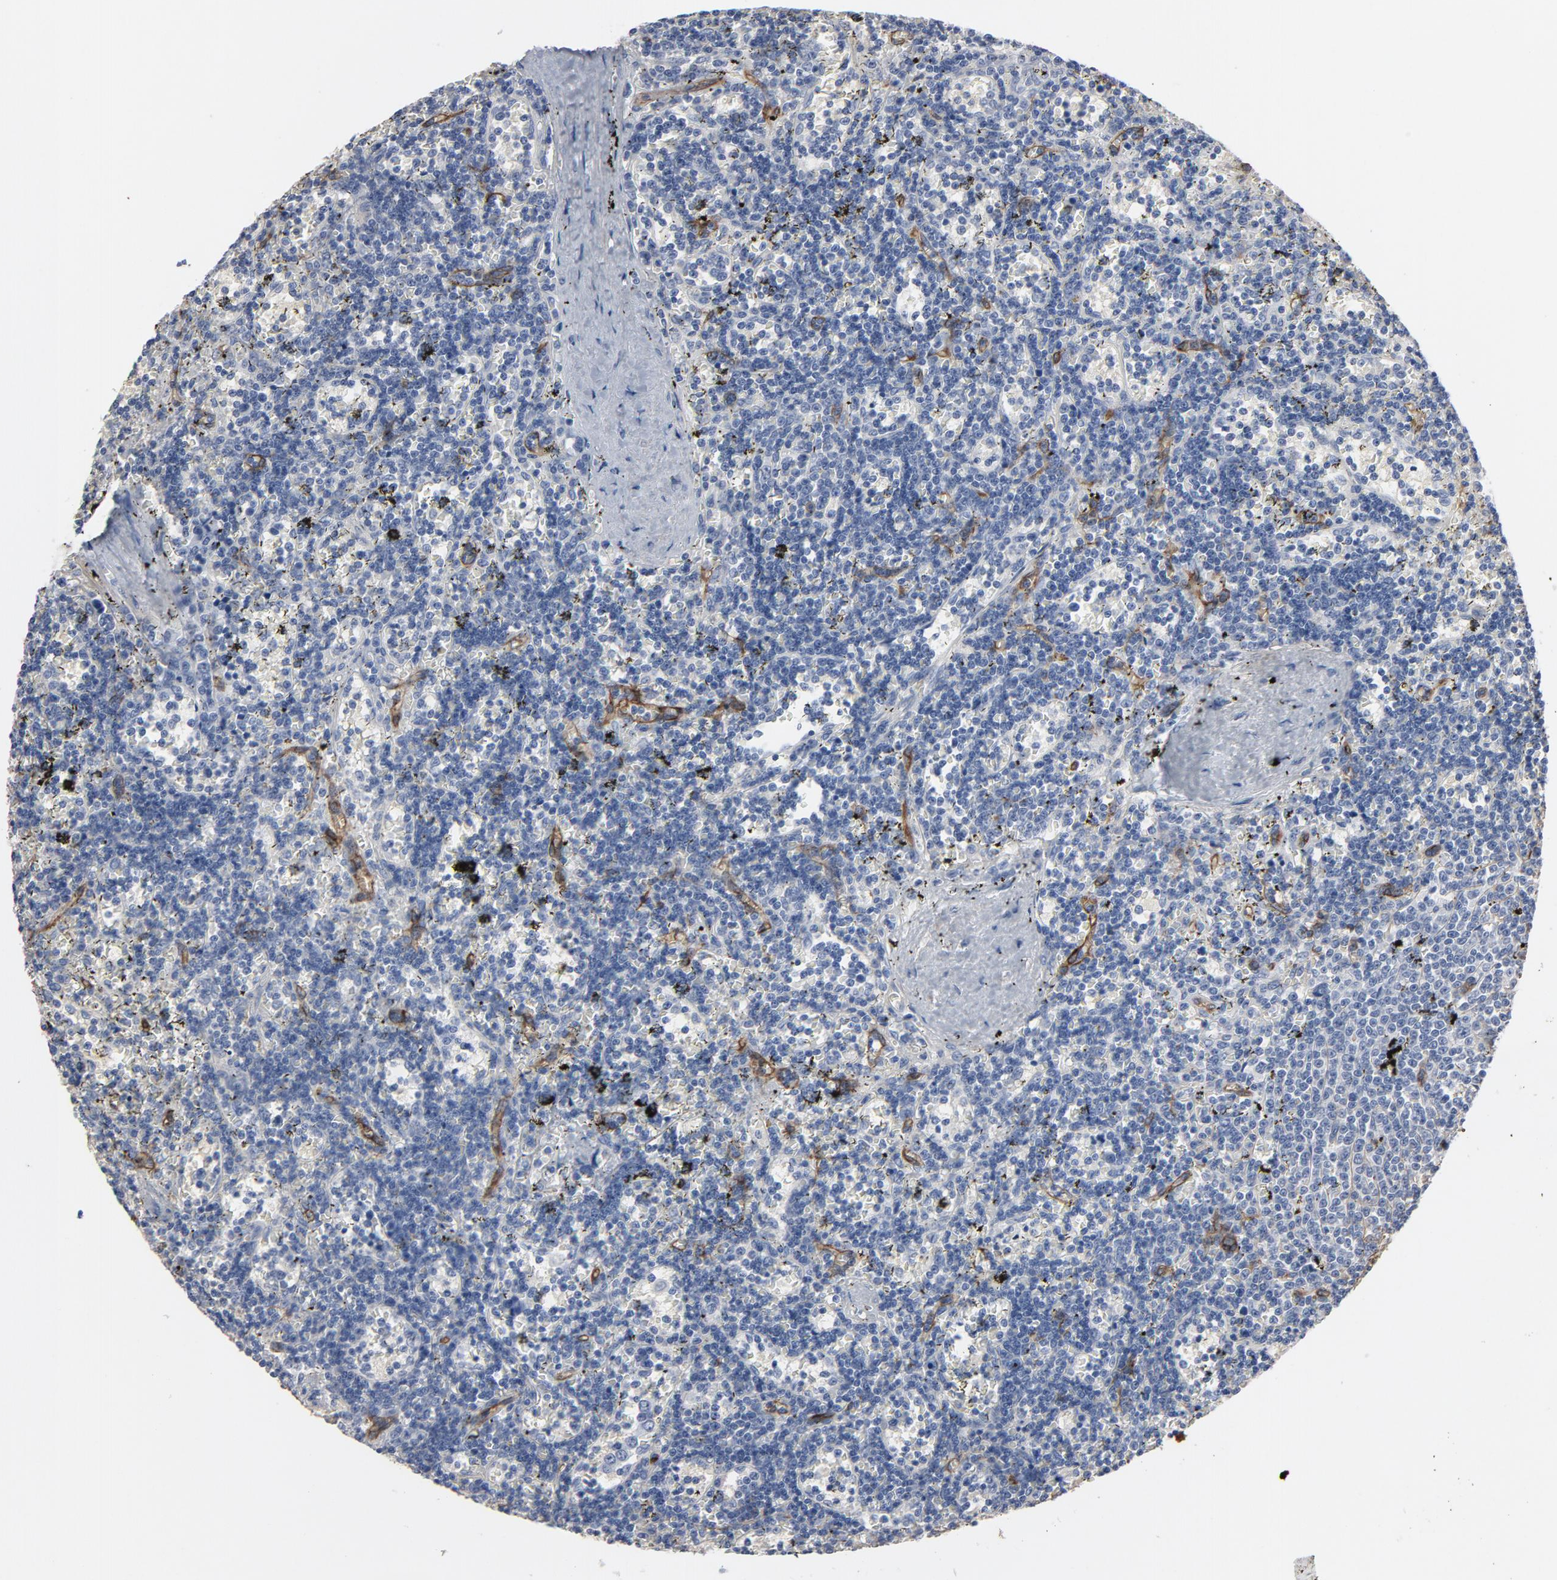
{"staining": {"intensity": "negative", "quantity": "none", "location": "none"}, "tissue": "lymphoma", "cell_type": "Tumor cells", "image_type": "cancer", "snomed": [{"axis": "morphology", "description": "Malignant lymphoma, non-Hodgkin's type, Low grade"}, {"axis": "topography", "description": "Spleen"}], "caption": "The photomicrograph shows no significant staining in tumor cells of low-grade malignant lymphoma, non-Hodgkin's type. (DAB (3,3'-diaminobenzidine) IHC, high magnification).", "gene": "KDR", "patient": {"sex": "male", "age": 60}}